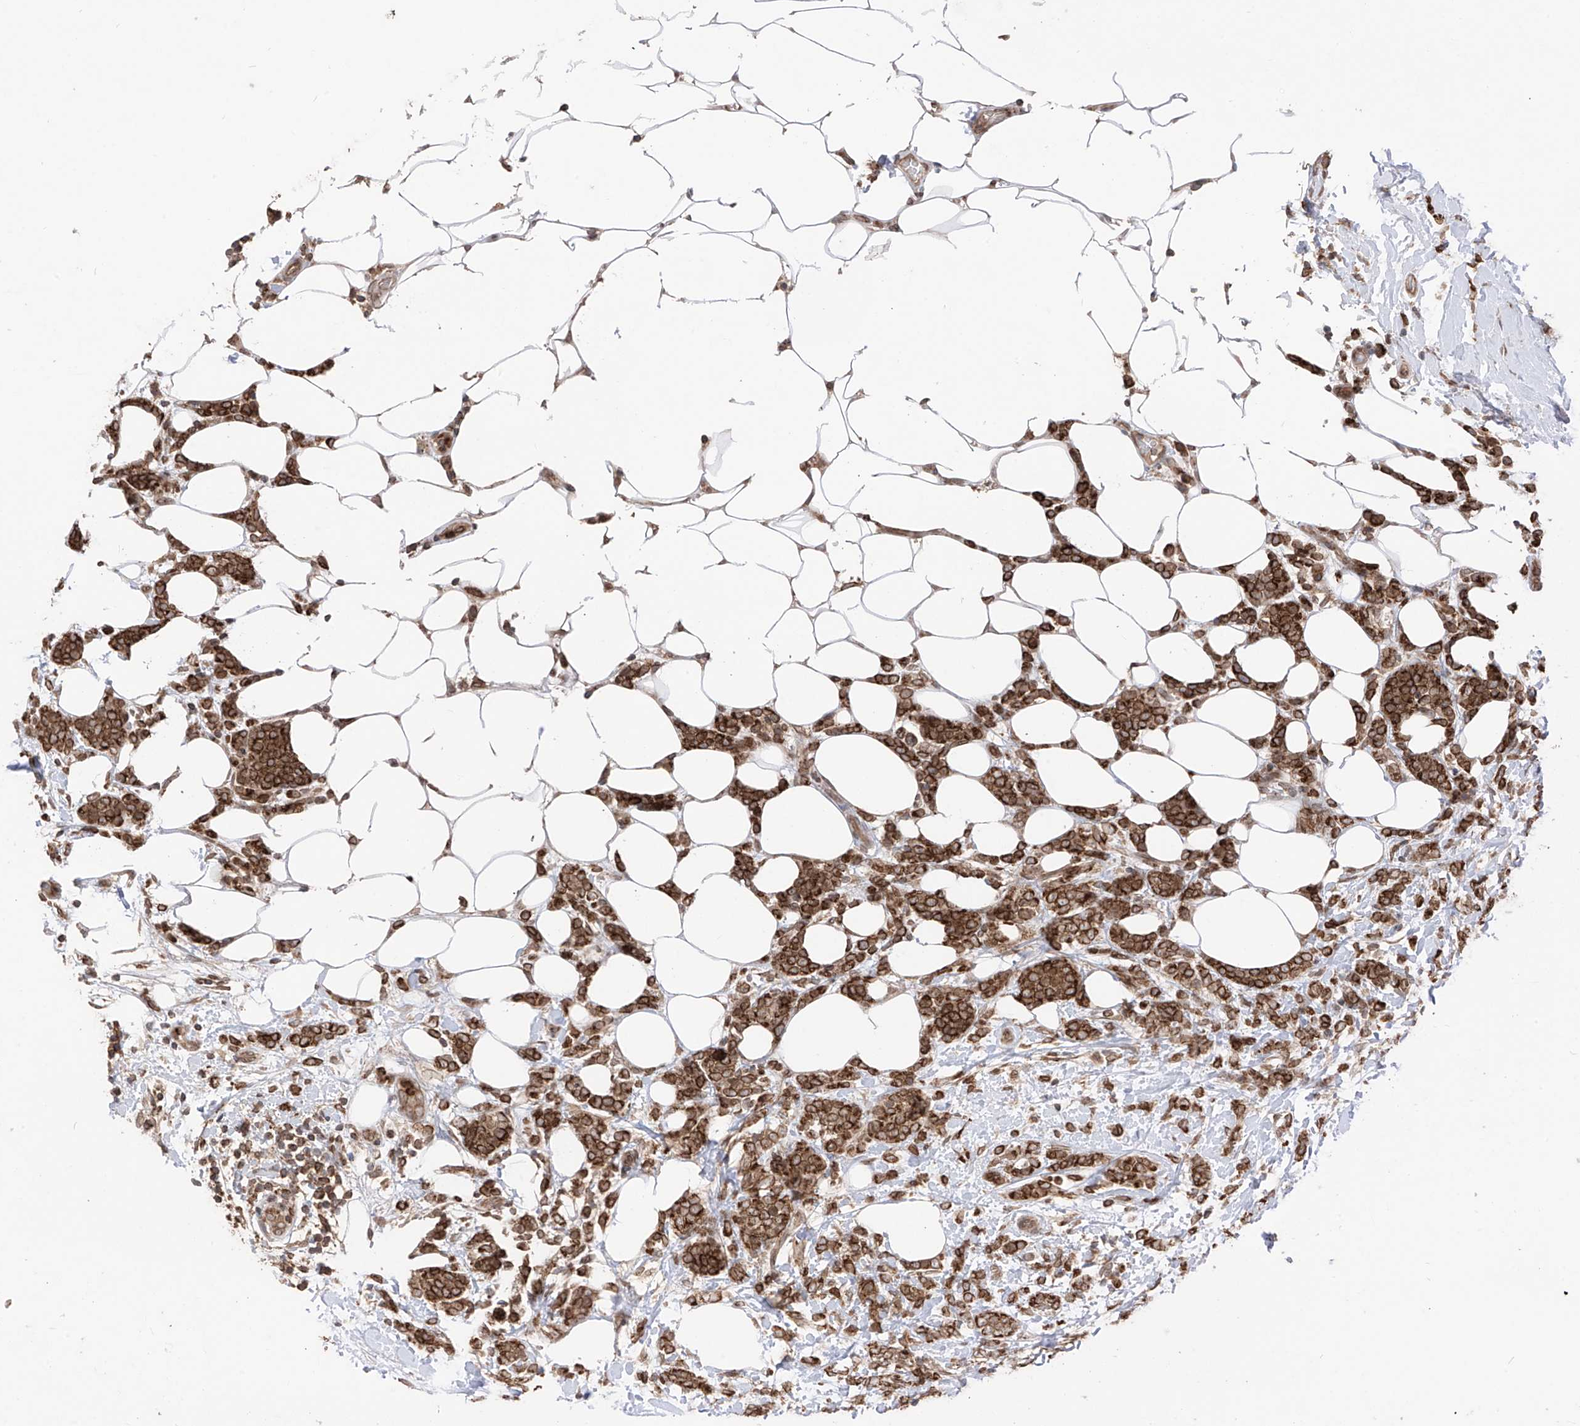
{"staining": {"intensity": "strong", "quantity": ">75%", "location": "cytoplasmic/membranous,nuclear"}, "tissue": "breast cancer", "cell_type": "Tumor cells", "image_type": "cancer", "snomed": [{"axis": "morphology", "description": "Lobular carcinoma"}, {"axis": "topography", "description": "Breast"}], "caption": "Tumor cells reveal high levels of strong cytoplasmic/membranous and nuclear staining in about >75% of cells in human breast cancer (lobular carcinoma). Nuclei are stained in blue.", "gene": "AHCTF1", "patient": {"sex": "female", "age": 58}}